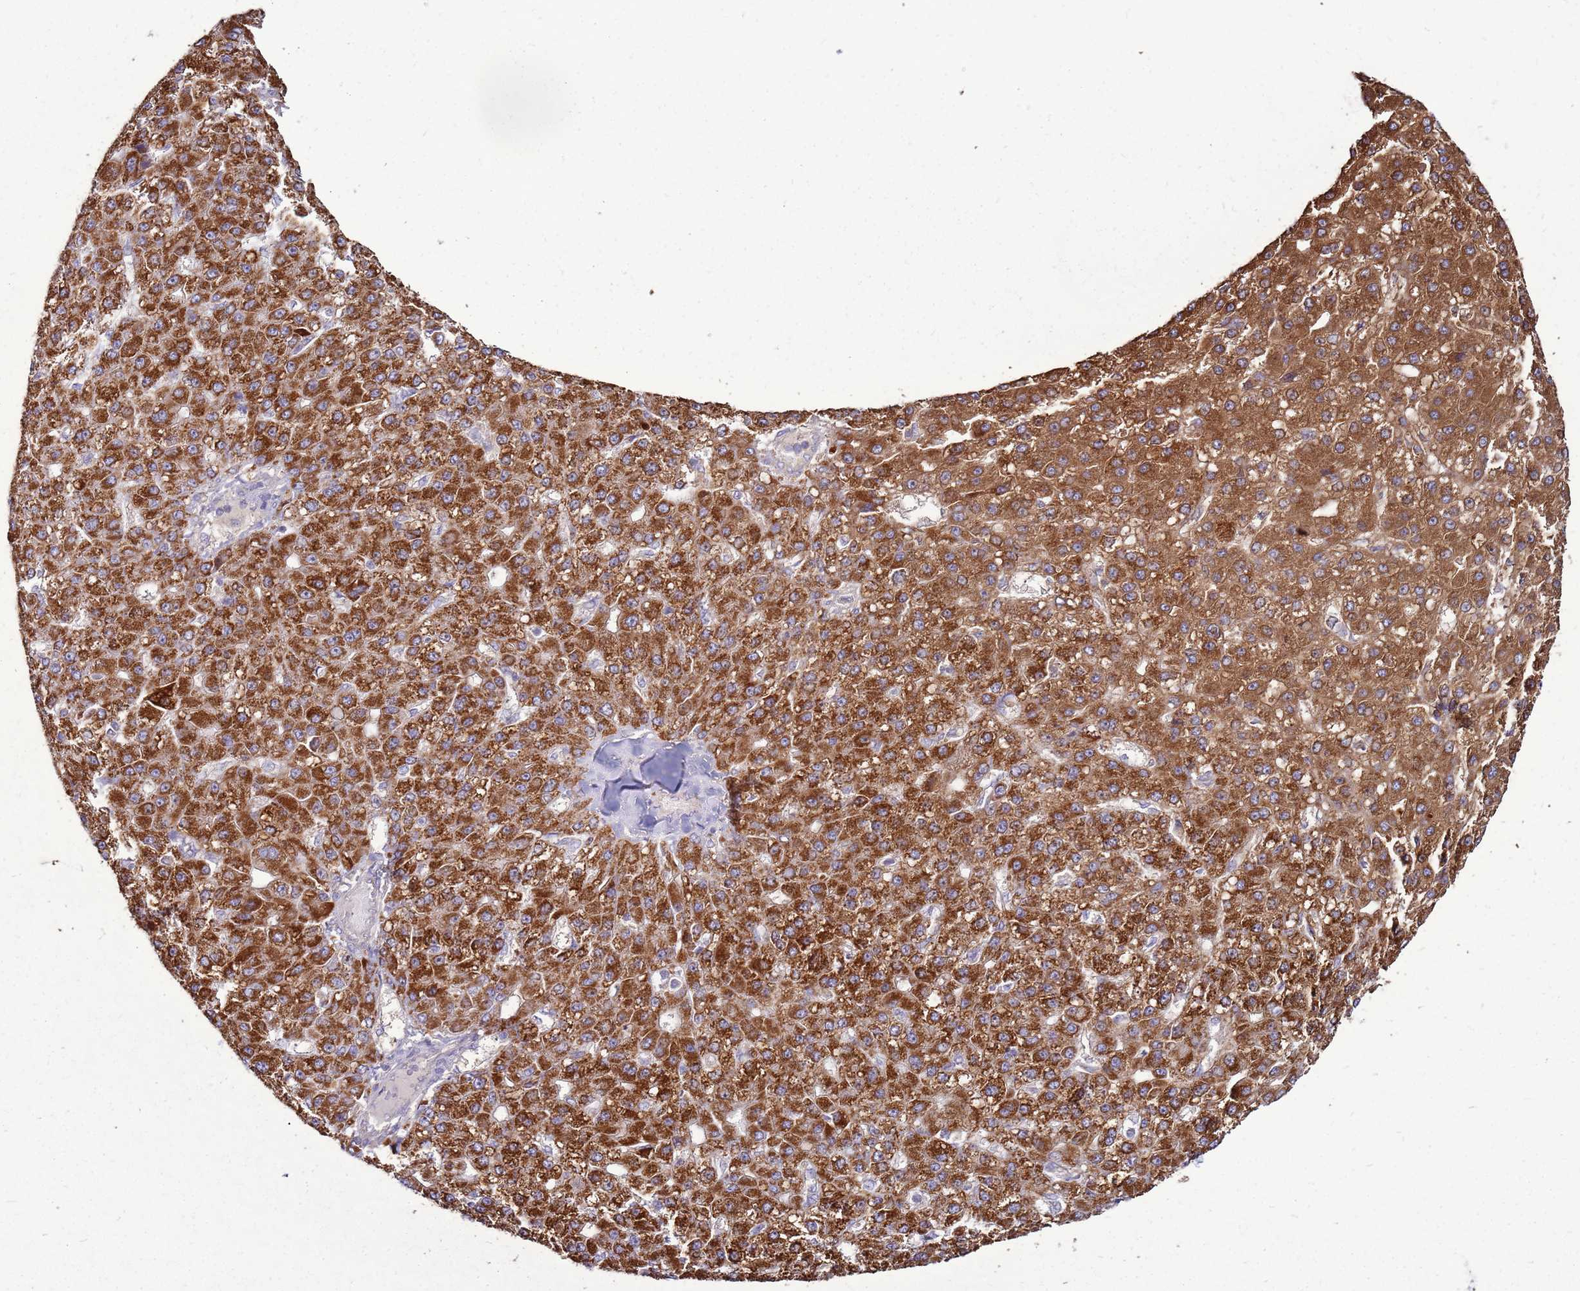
{"staining": {"intensity": "strong", "quantity": ">75%", "location": "cytoplasmic/membranous"}, "tissue": "liver cancer", "cell_type": "Tumor cells", "image_type": "cancer", "snomed": [{"axis": "morphology", "description": "Carcinoma, Hepatocellular, NOS"}, {"axis": "topography", "description": "Liver"}], "caption": "Protein expression analysis of human hepatocellular carcinoma (liver) reveals strong cytoplasmic/membranous staining in approximately >75% of tumor cells. The staining was performed using DAB, with brown indicating positive protein expression. Nuclei are stained blue with hematoxylin.", "gene": "TRAPPC4", "patient": {"sex": "male", "age": 67}}